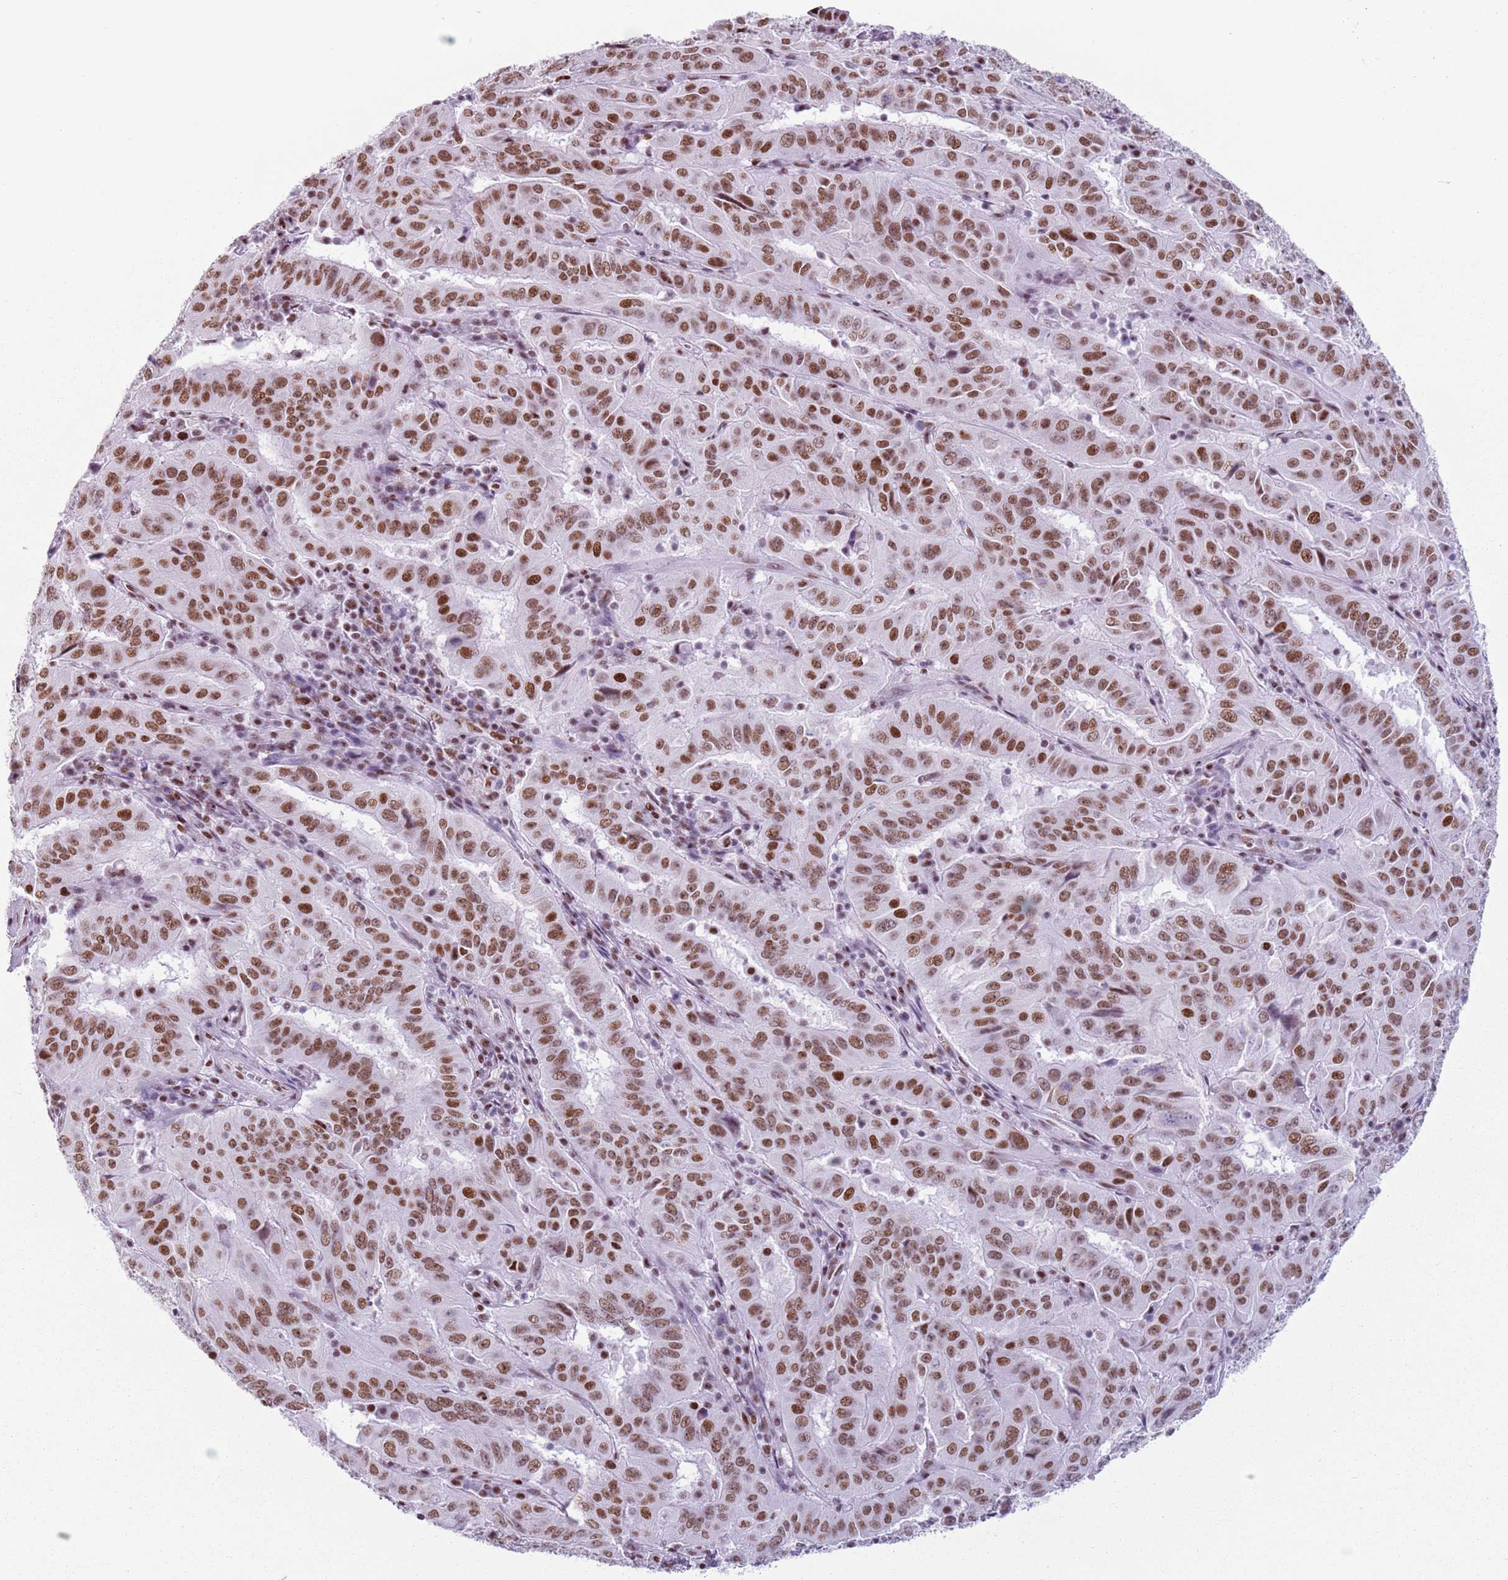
{"staining": {"intensity": "moderate", "quantity": ">75%", "location": "nuclear"}, "tissue": "pancreatic cancer", "cell_type": "Tumor cells", "image_type": "cancer", "snomed": [{"axis": "morphology", "description": "Adenocarcinoma, NOS"}, {"axis": "topography", "description": "Pancreas"}], "caption": "A micrograph showing moderate nuclear staining in about >75% of tumor cells in pancreatic adenocarcinoma, as visualized by brown immunohistochemical staining.", "gene": "FAM104B", "patient": {"sex": "male", "age": 63}}